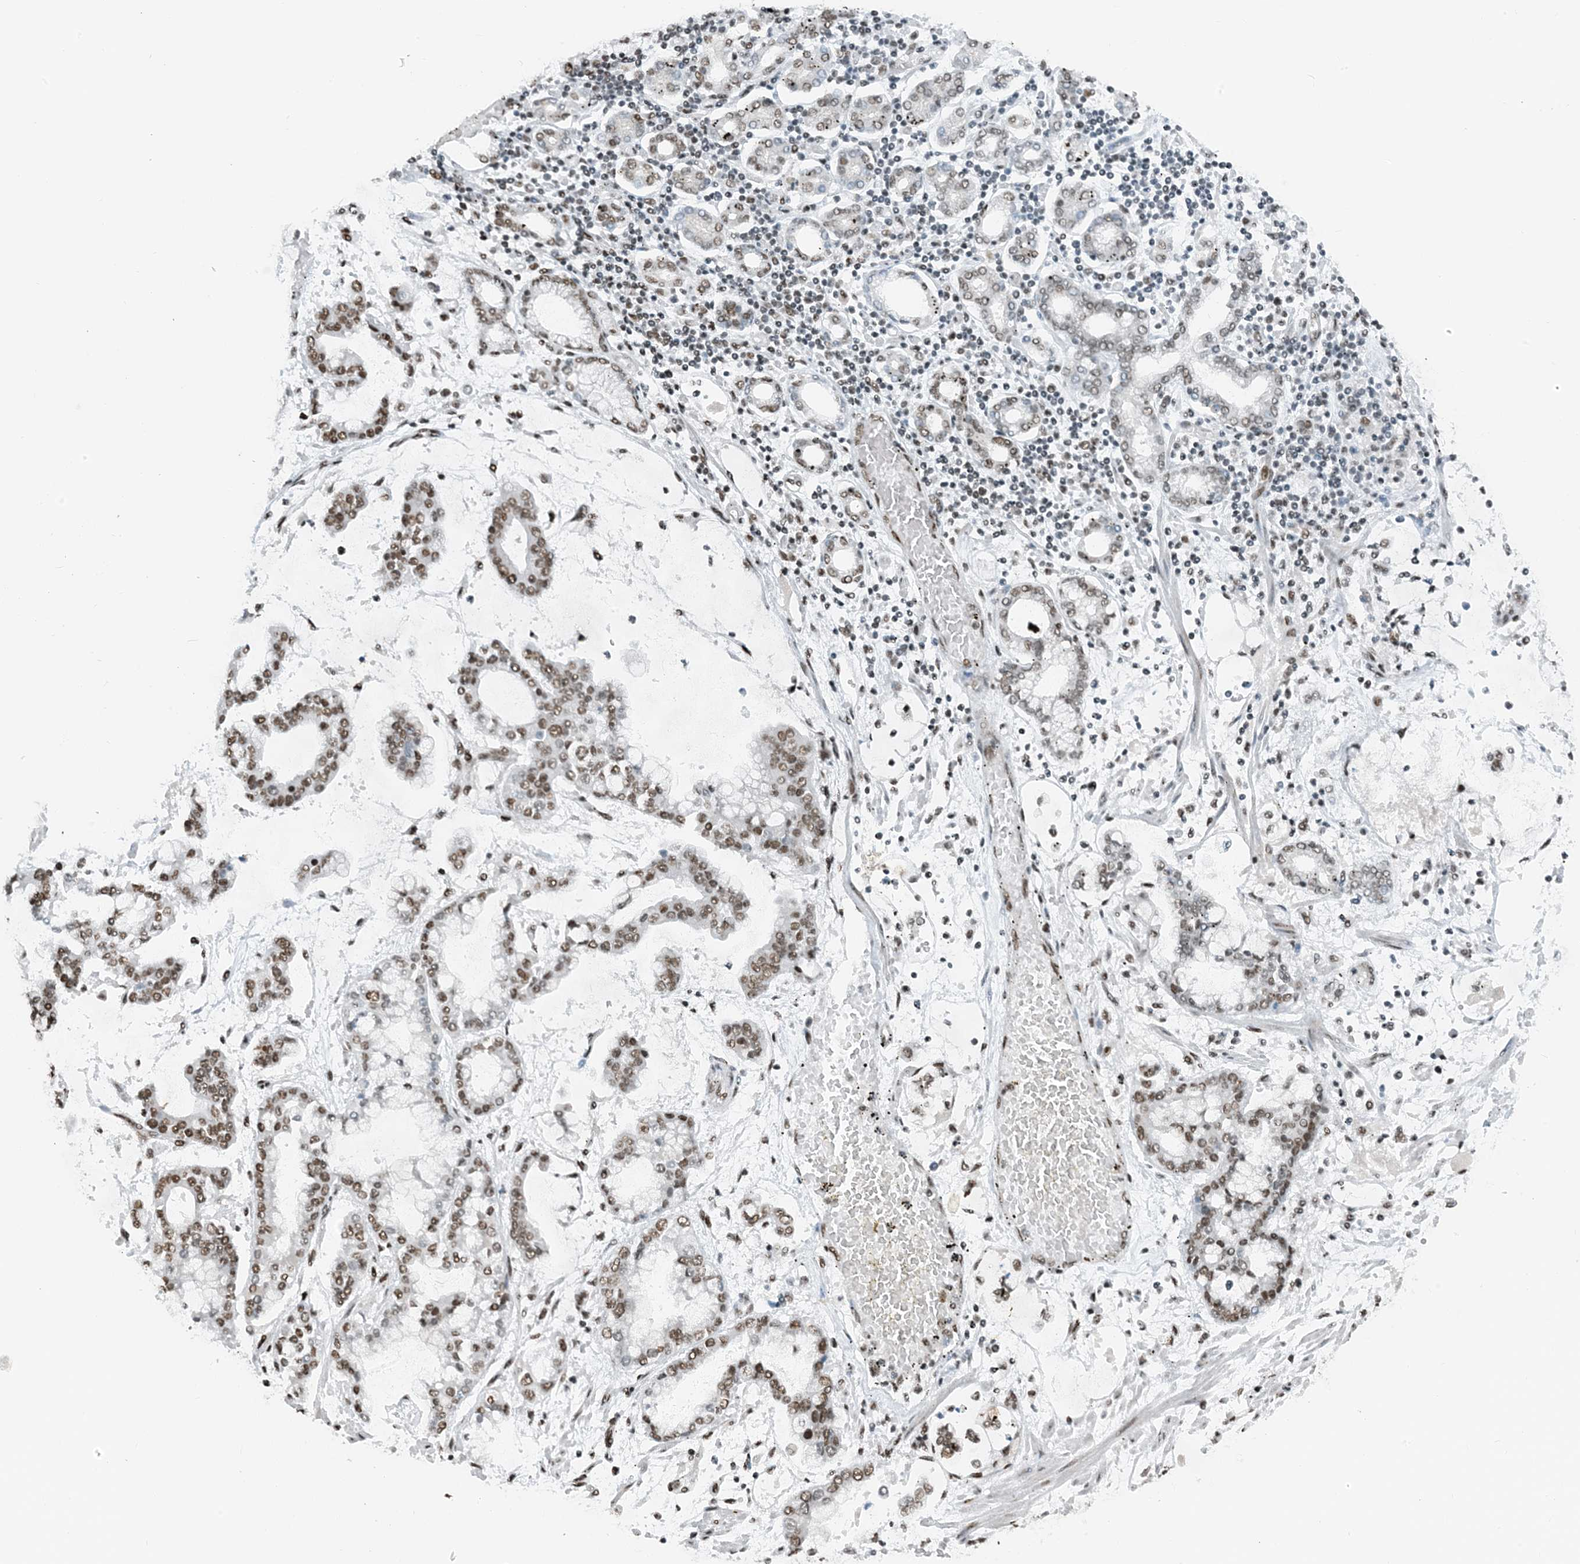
{"staining": {"intensity": "moderate", "quantity": "25%-75%", "location": "nuclear"}, "tissue": "stomach cancer", "cell_type": "Tumor cells", "image_type": "cancer", "snomed": [{"axis": "morphology", "description": "Normal tissue, NOS"}, {"axis": "morphology", "description": "Adenocarcinoma, NOS"}, {"axis": "topography", "description": "Stomach, upper"}, {"axis": "topography", "description": "Stomach"}], "caption": "Immunohistochemical staining of adenocarcinoma (stomach) reveals moderate nuclear protein positivity in about 25%-75% of tumor cells.", "gene": "ZNF500", "patient": {"sex": "male", "age": 76}}